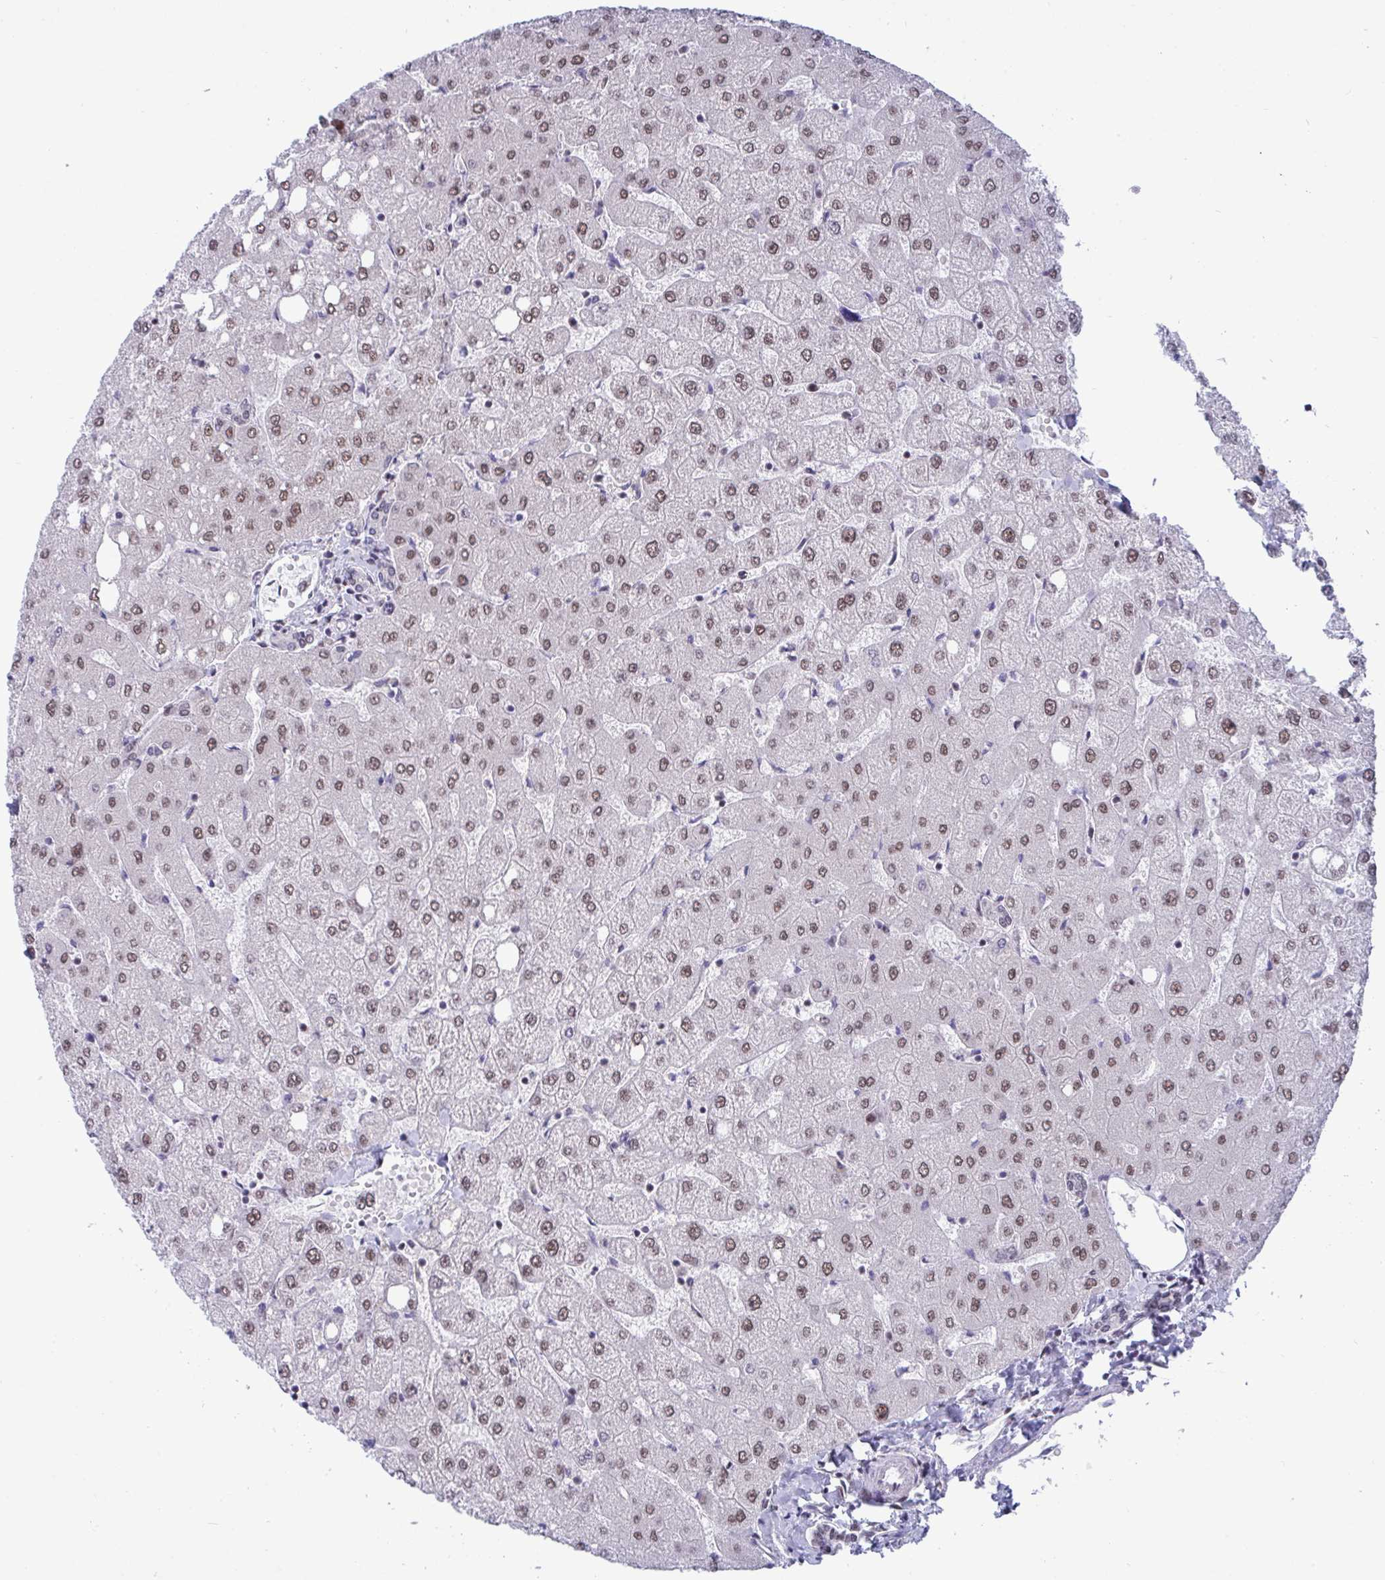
{"staining": {"intensity": "weak", "quantity": "<25%", "location": "nuclear"}, "tissue": "liver", "cell_type": "Cholangiocytes", "image_type": "normal", "snomed": [{"axis": "morphology", "description": "Normal tissue, NOS"}, {"axis": "topography", "description": "Liver"}], "caption": "The image displays no staining of cholangiocytes in benign liver.", "gene": "WBP11", "patient": {"sex": "female", "age": 54}}